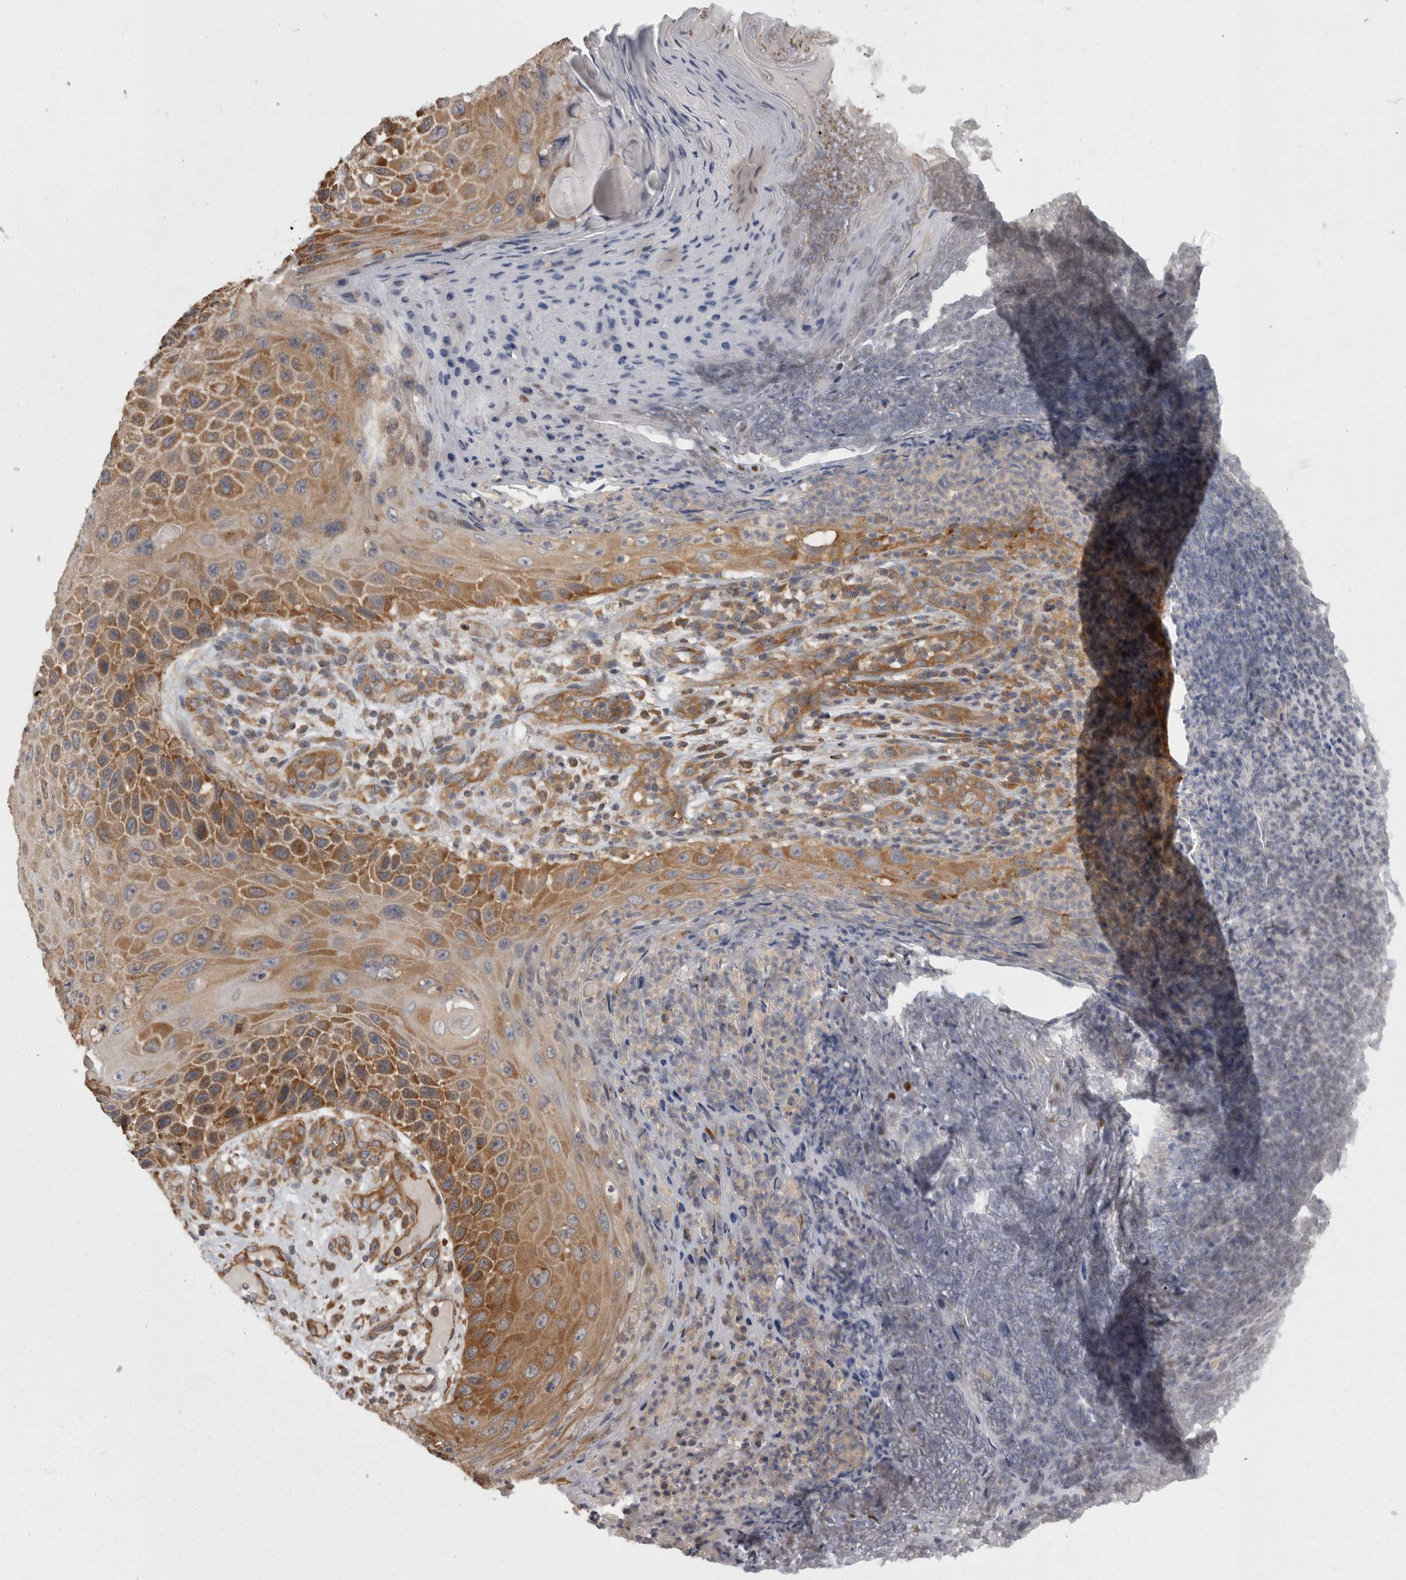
{"staining": {"intensity": "moderate", "quantity": ">75%", "location": "cytoplasmic/membranous"}, "tissue": "skin cancer", "cell_type": "Tumor cells", "image_type": "cancer", "snomed": [{"axis": "morphology", "description": "Squamous cell carcinoma, NOS"}, {"axis": "topography", "description": "Skin"}], "caption": "Squamous cell carcinoma (skin) stained with DAB (3,3'-diaminobenzidine) IHC demonstrates medium levels of moderate cytoplasmic/membranous staining in about >75% of tumor cells.", "gene": "SMCR8", "patient": {"sex": "female", "age": 88}}